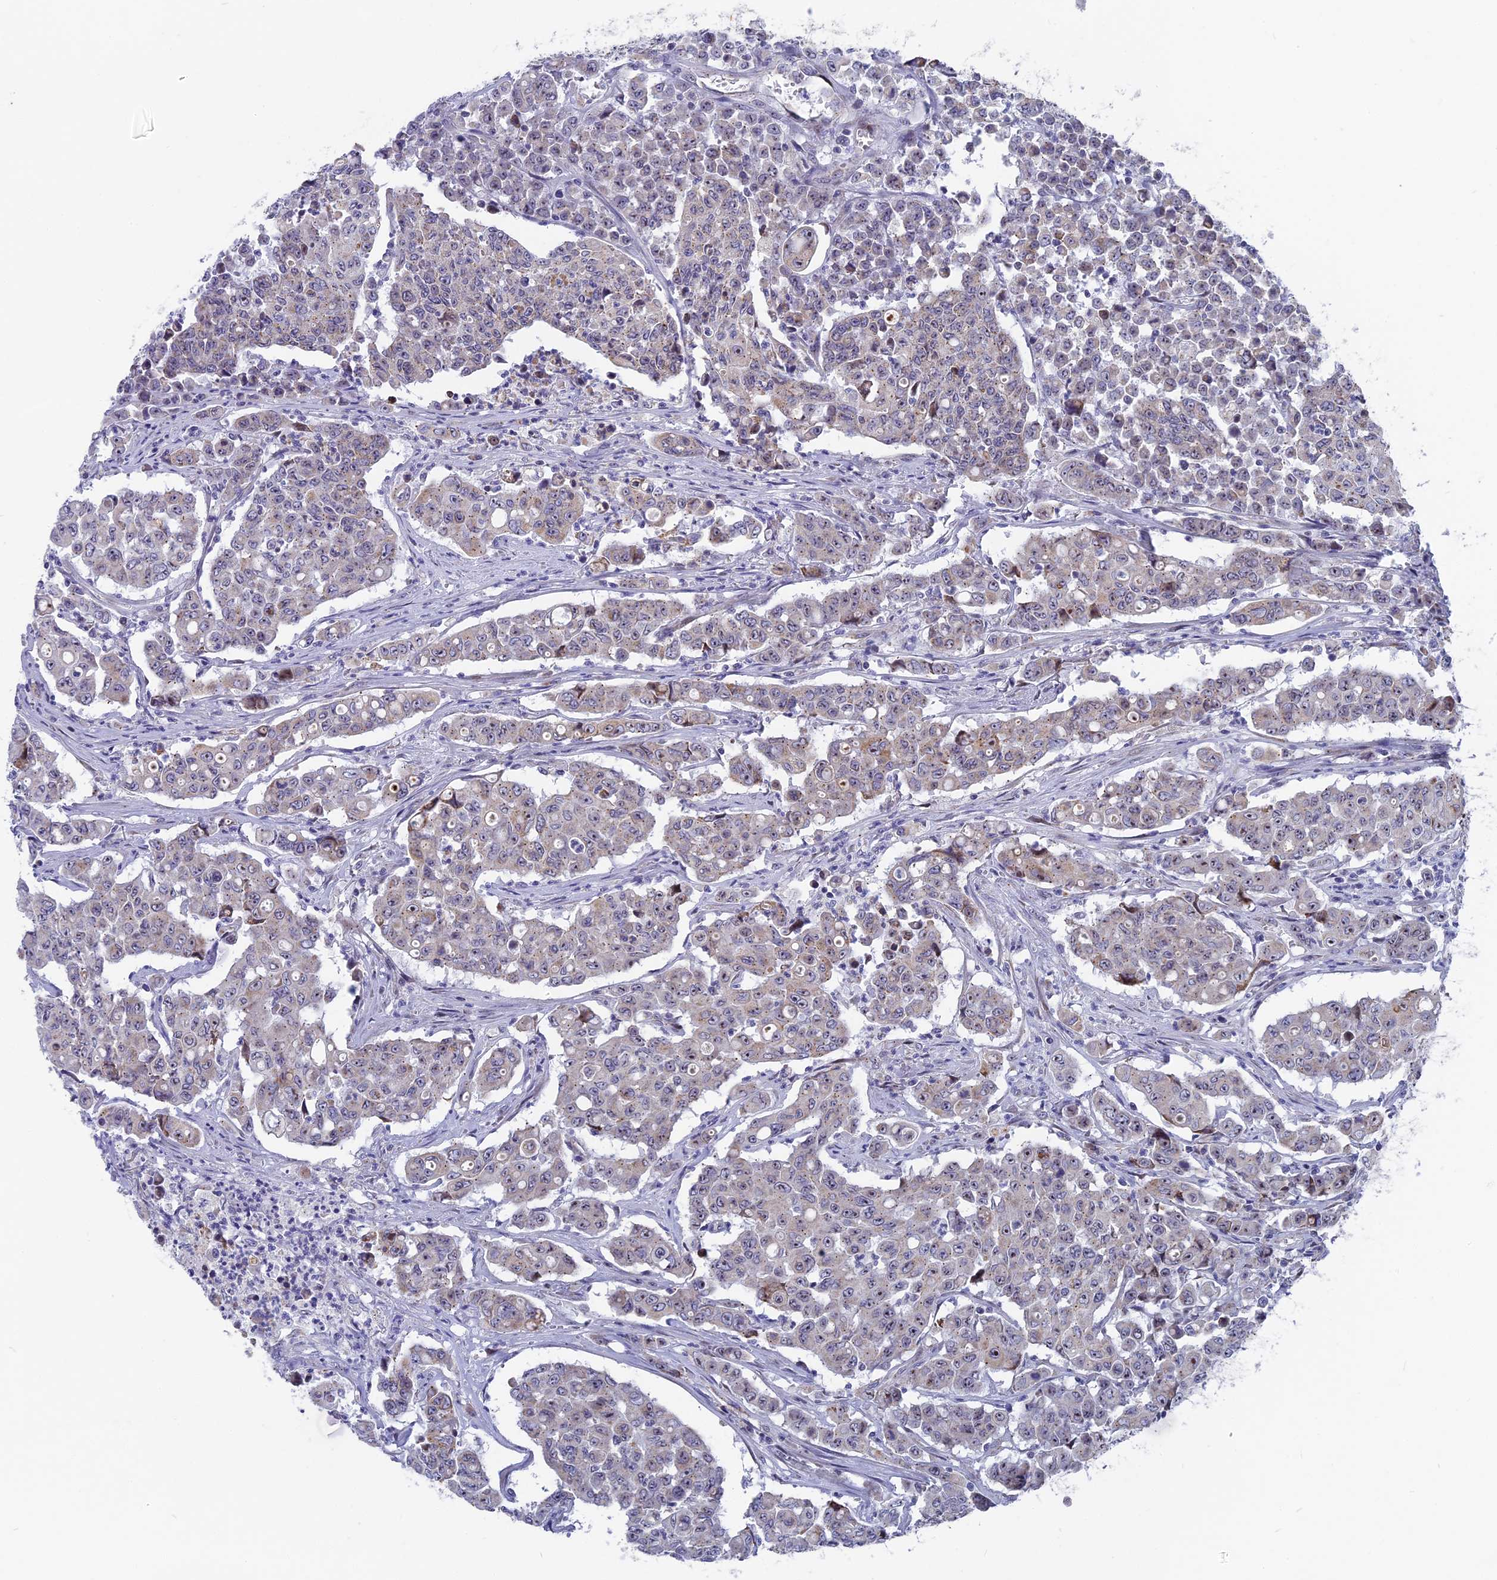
{"staining": {"intensity": "weak", "quantity": "<25%", "location": "cytoplasmic/membranous"}, "tissue": "colorectal cancer", "cell_type": "Tumor cells", "image_type": "cancer", "snomed": [{"axis": "morphology", "description": "Adenocarcinoma, NOS"}, {"axis": "topography", "description": "Colon"}], "caption": "Colorectal adenocarcinoma was stained to show a protein in brown. There is no significant expression in tumor cells.", "gene": "DTWD1", "patient": {"sex": "male", "age": 51}}